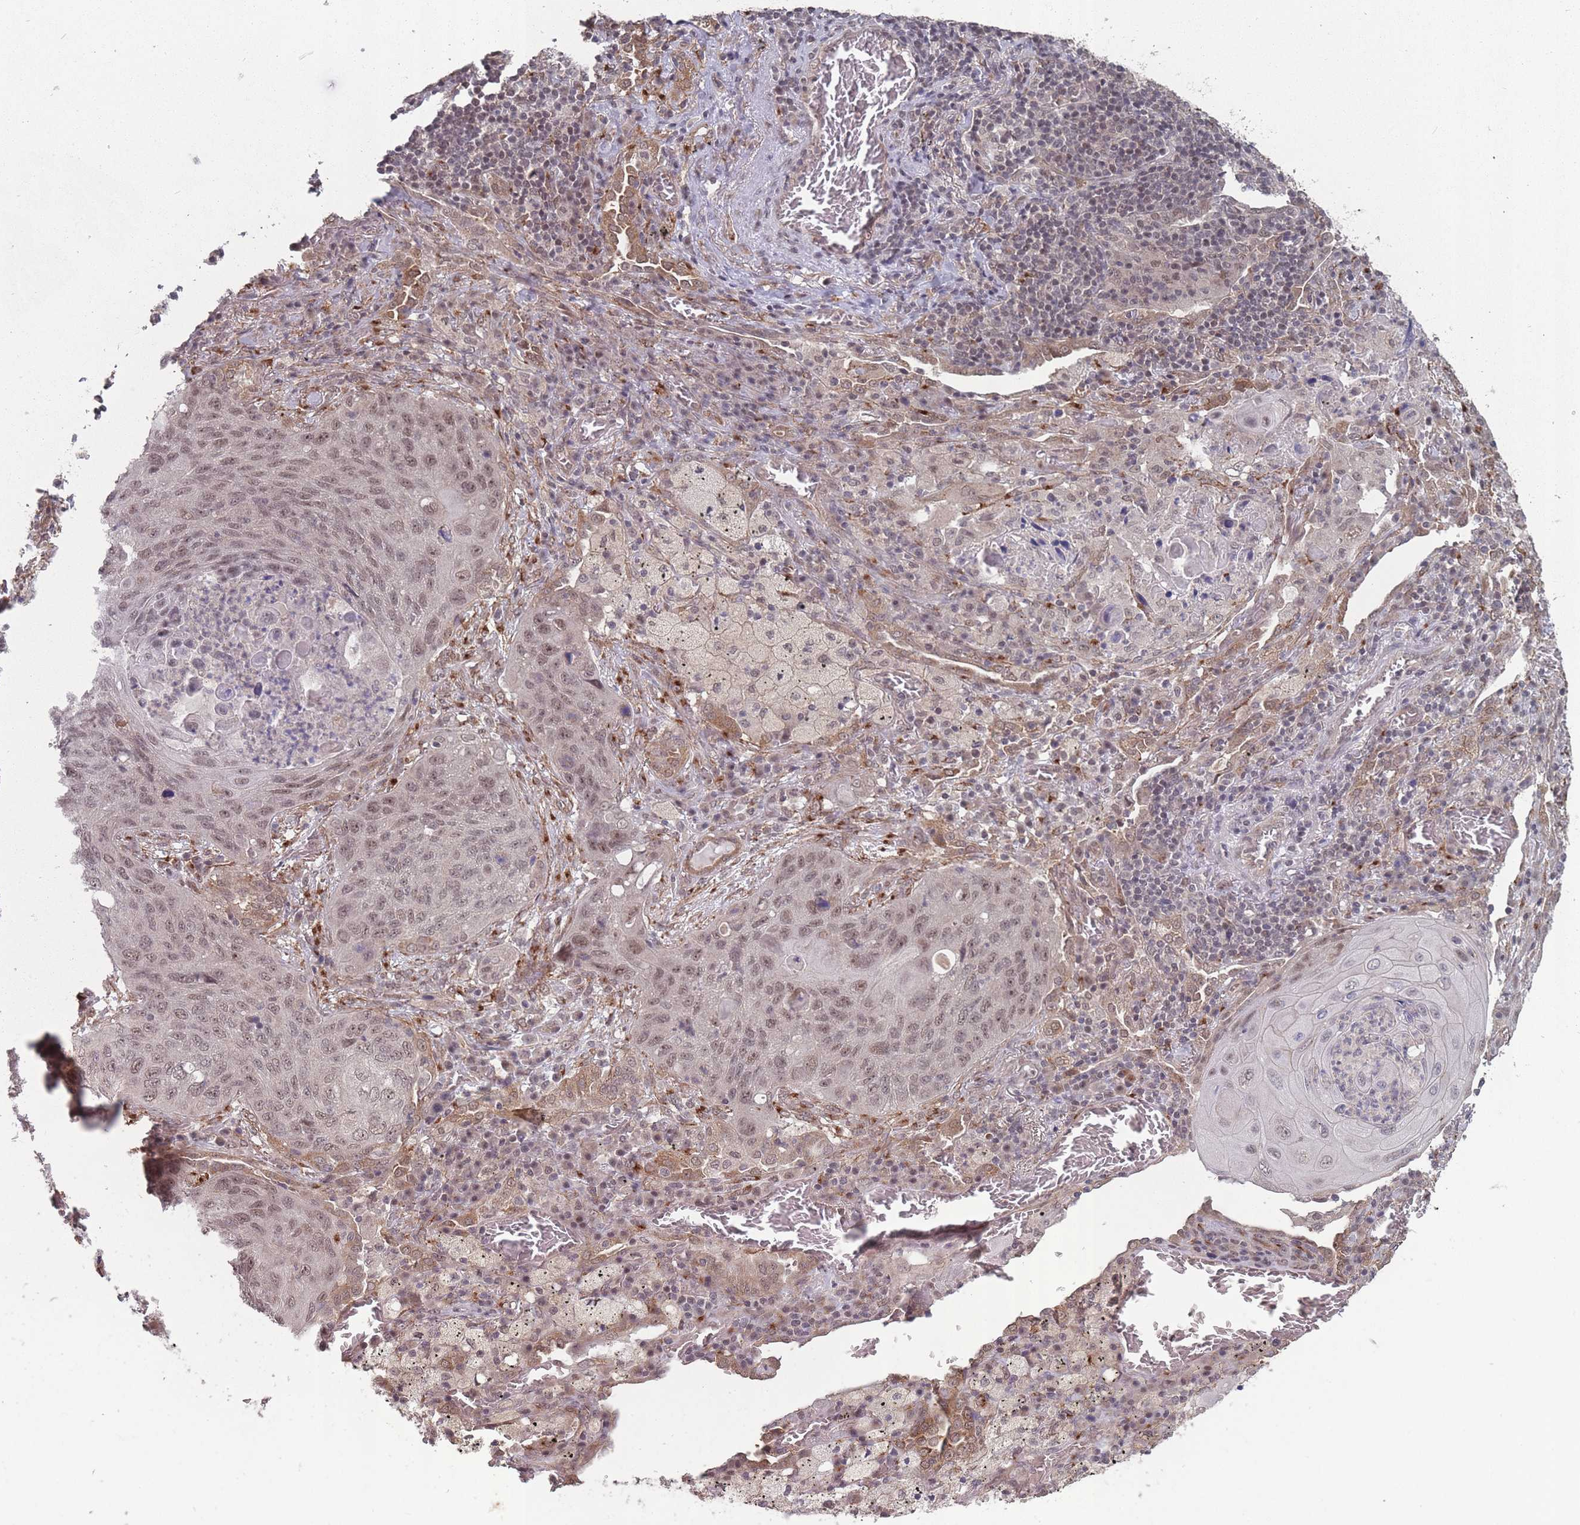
{"staining": {"intensity": "moderate", "quantity": "25%-75%", "location": "nuclear"}, "tissue": "lung cancer", "cell_type": "Tumor cells", "image_type": "cancer", "snomed": [{"axis": "morphology", "description": "Squamous cell carcinoma, NOS"}, {"axis": "topography", "description": "Lung"}], "caption": "A brown stain highlights moderate nuclear staining of a protein in lung cancer (squamous cell carcinoma) tumor cells. (DAB (3,3'-diaminobenzidine) IHC, brown staining for protein, blue staining for nuclei).", "gene": "CNTRL", "patient": {"sex": "female", "age": 63}}